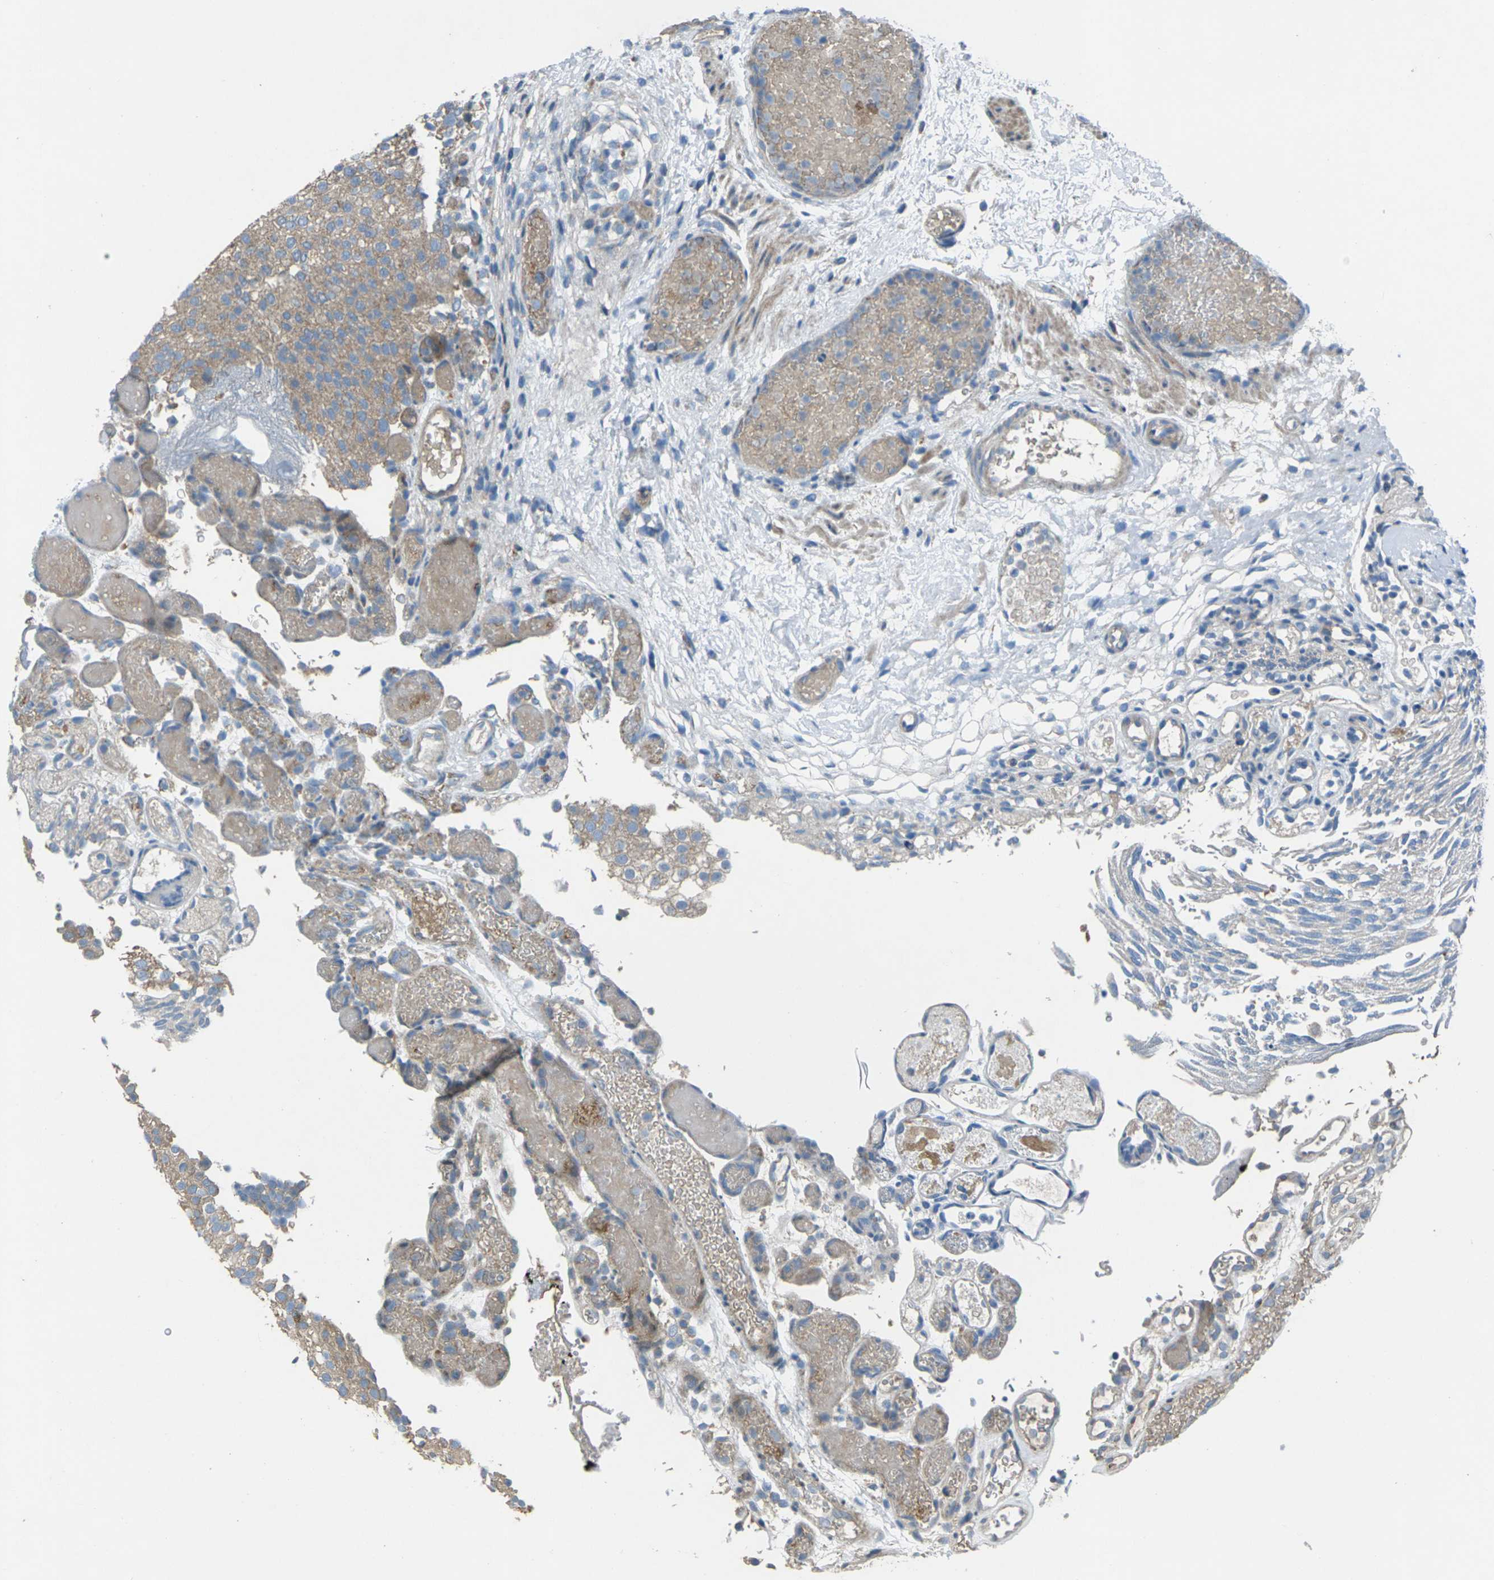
{"staining": {"intensity": "weak", "quantity": ">75%", "location": "cytoplasmic/membranous"}, "tissue": "urothelial cancer", "cell_type": "Tumor cells", "image_type": "cancer", "snomed": [{"axis": "morphology", "description": "Urothelial carcinoma, Low grade"}, {"axis": "topography", "description": "Urinary bladder"}], "caption": "Immunohistochemistry staining of urothelial carcinoma (low-grade), which exhibits low levels of weak cytoplasmic/membranous staining in approximately >75% of tumor cells indicating weak cytoplasmic/membranous protein positivity. The staining was performed using DAB (3,3'-diaminobenzidine) (brown) for protein detection and nuclei were counterstained in hematoxylin (blue).", "gene": "EDNRA", "patient": {"sex": "male", "age": 78}}